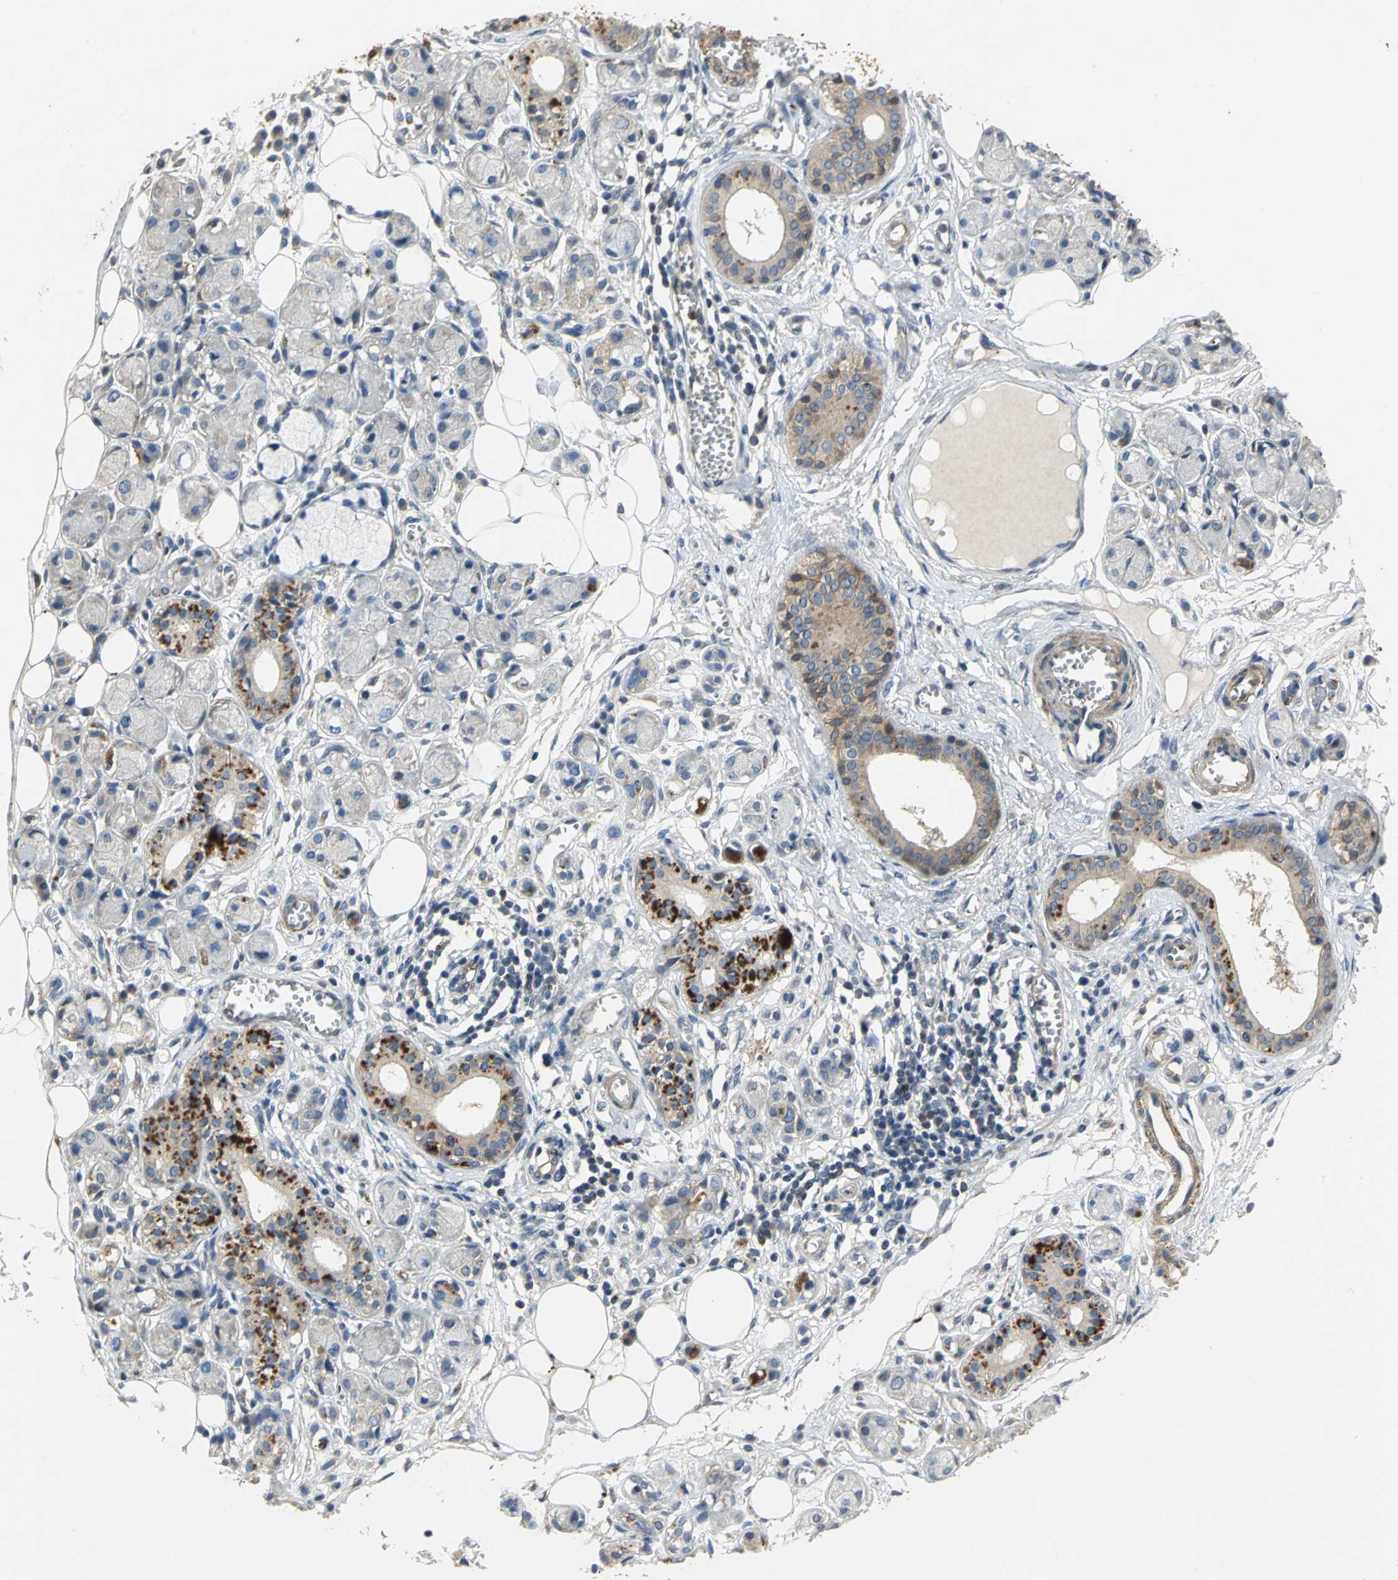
{"staining": {"intensity": "weak", "quantity": ">75%", "location": "cytoplasmic/membranous"}, "tissue": "adipose tissue", "cell_type": "Adipocytes", "image_type": "normal", "snomed": [{"axis": "morphology", "description": "Normal tissue, NOS"}, {"axis": "morphology", "description": "Inflammation, NOS"}, {"axis": "topography", "description": "Vascular tissue"}, {"axis": "topography", "description": "Salivary gland"}], "caption": "A histopathology image of human adipose tissue stained for a protein displays weak cytoplasmic/membranous brown staining in adipocytes.", "gene": "MET", "patient": {"sex": "female", "age": 75}}